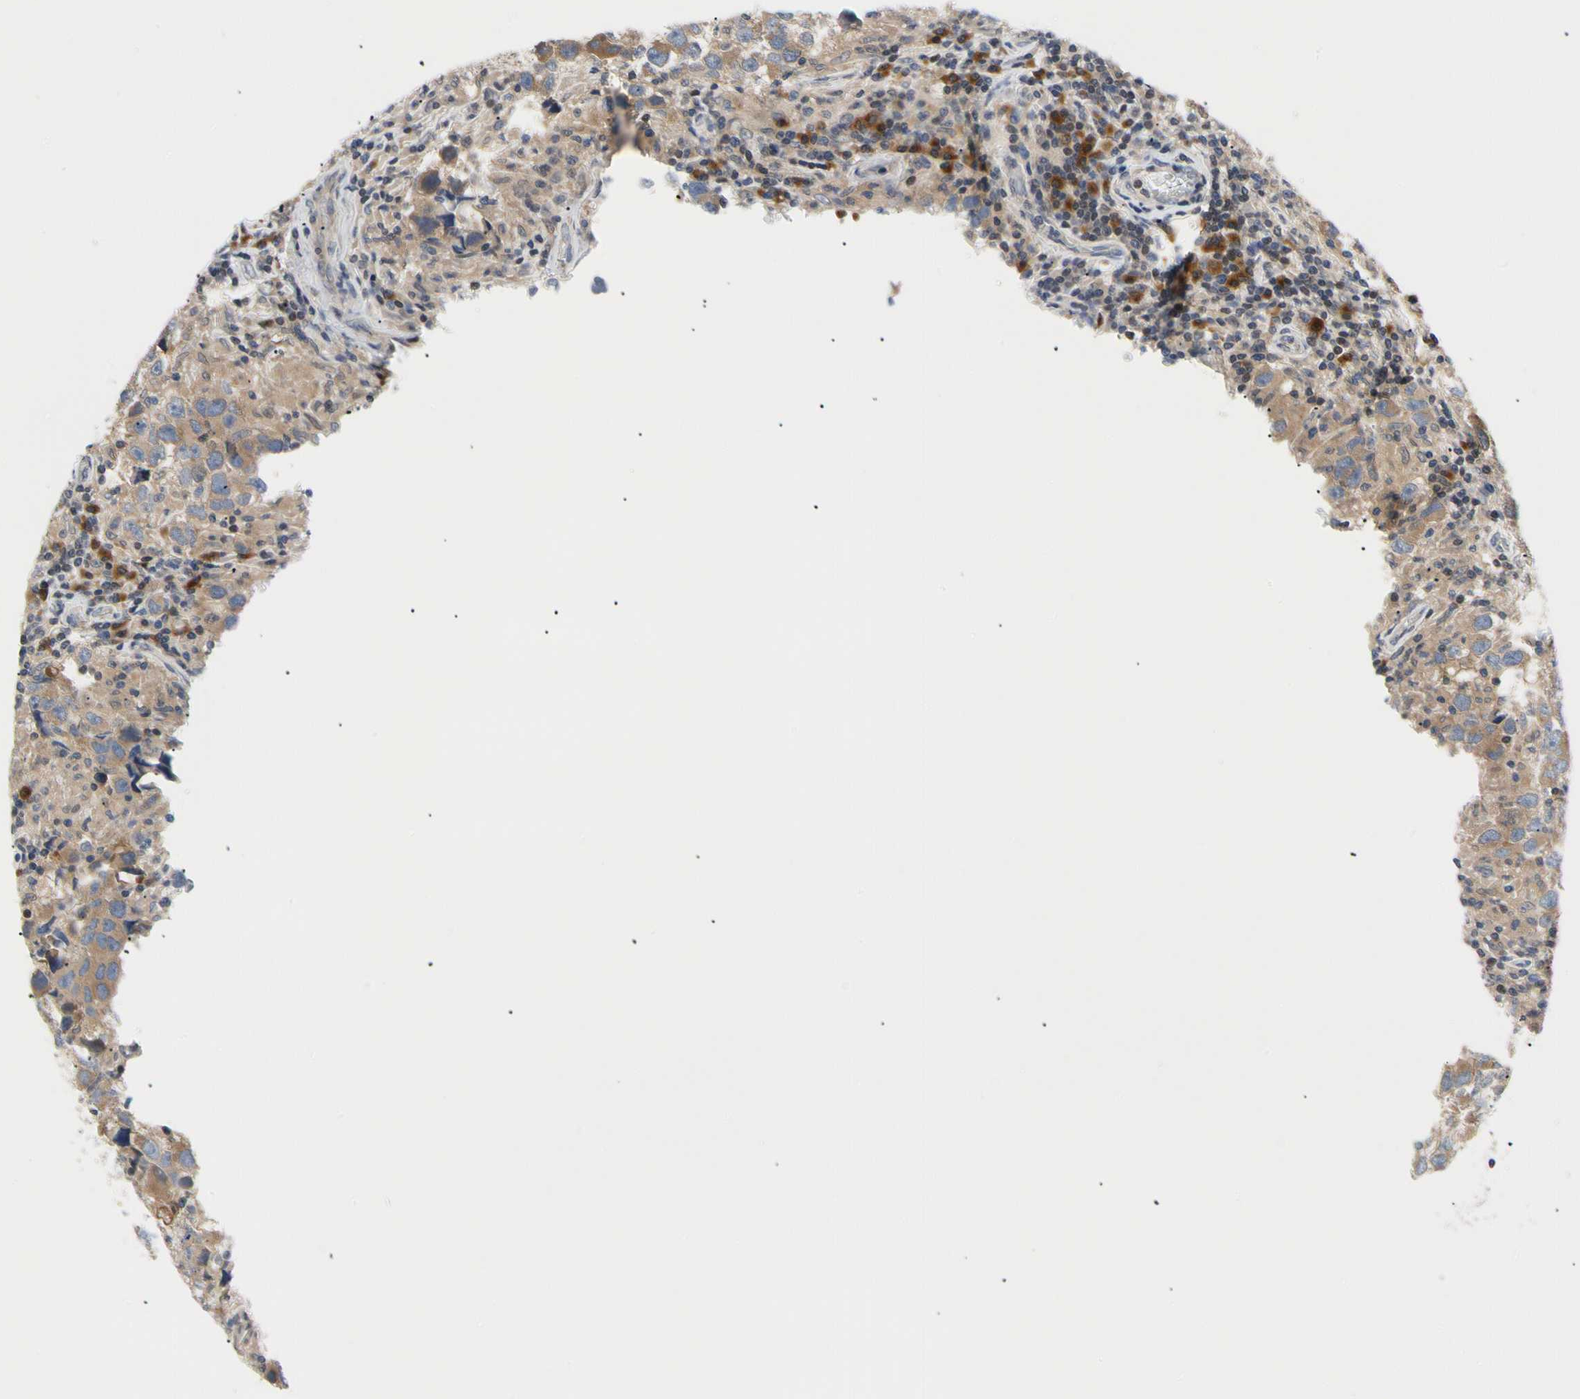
{"staining": {"intensity": "moderate", "quantity": ">75%", "location": "cytoplasmic/membranous"}, "tissue": "testis cancer", "cell_type": "Tumor cells", "image_type": "cancer", "snomed": [{"axis": "morphology", "description": "Carcinoma, Embryonal, NOS"}, {"axis": "topography", "description": "Testis"}], "caption": "Embryonal carcinoma (testis) stained for a protein exhibits moderate cytoplasmic/membranous positivity in tumor cells. The protein of interest is shown in brown color, while the nuclei are stained blue.", "gene": "SEC23B", "patient": {"sex": "male", "age": 21}}